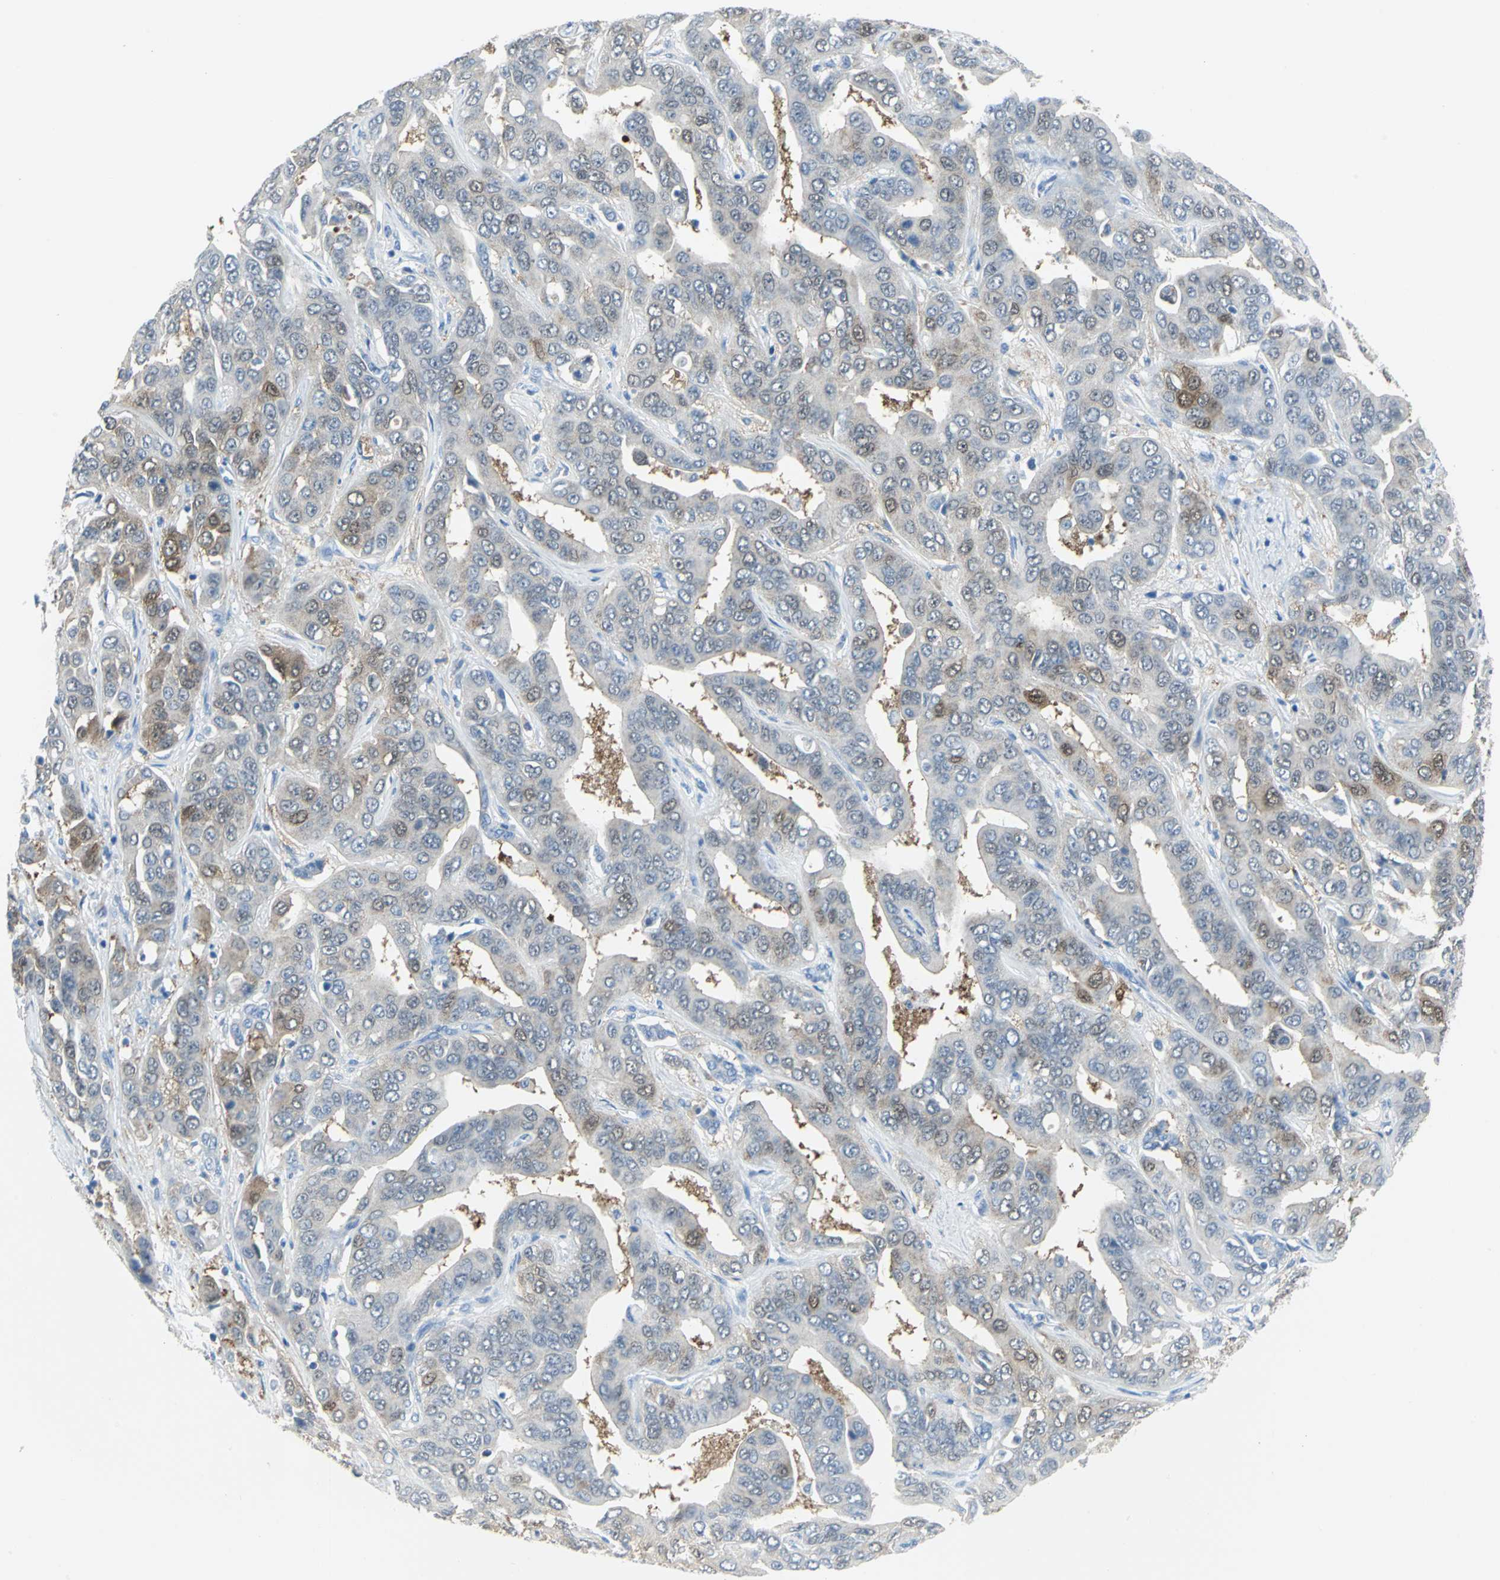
{"staining": {"intensity": "weak", "quantity": "<25%", "location": "cytoplasmic/membranous,nuclear"}, "tissue": "liver cancer", "cell_type": "Tumor cells", "image_type": "cancer", "snomed": [{"axis": "morphology", "description": "Cholangiocarcinoma"}, {"axis": "topography", "description": "Liver"}], "caption": "Tumor cells show no significant protein staining in liver cancer (cholangiocarcinoma).", "gene": "SFN", "patient": {"sex": "female", "age": 52}}